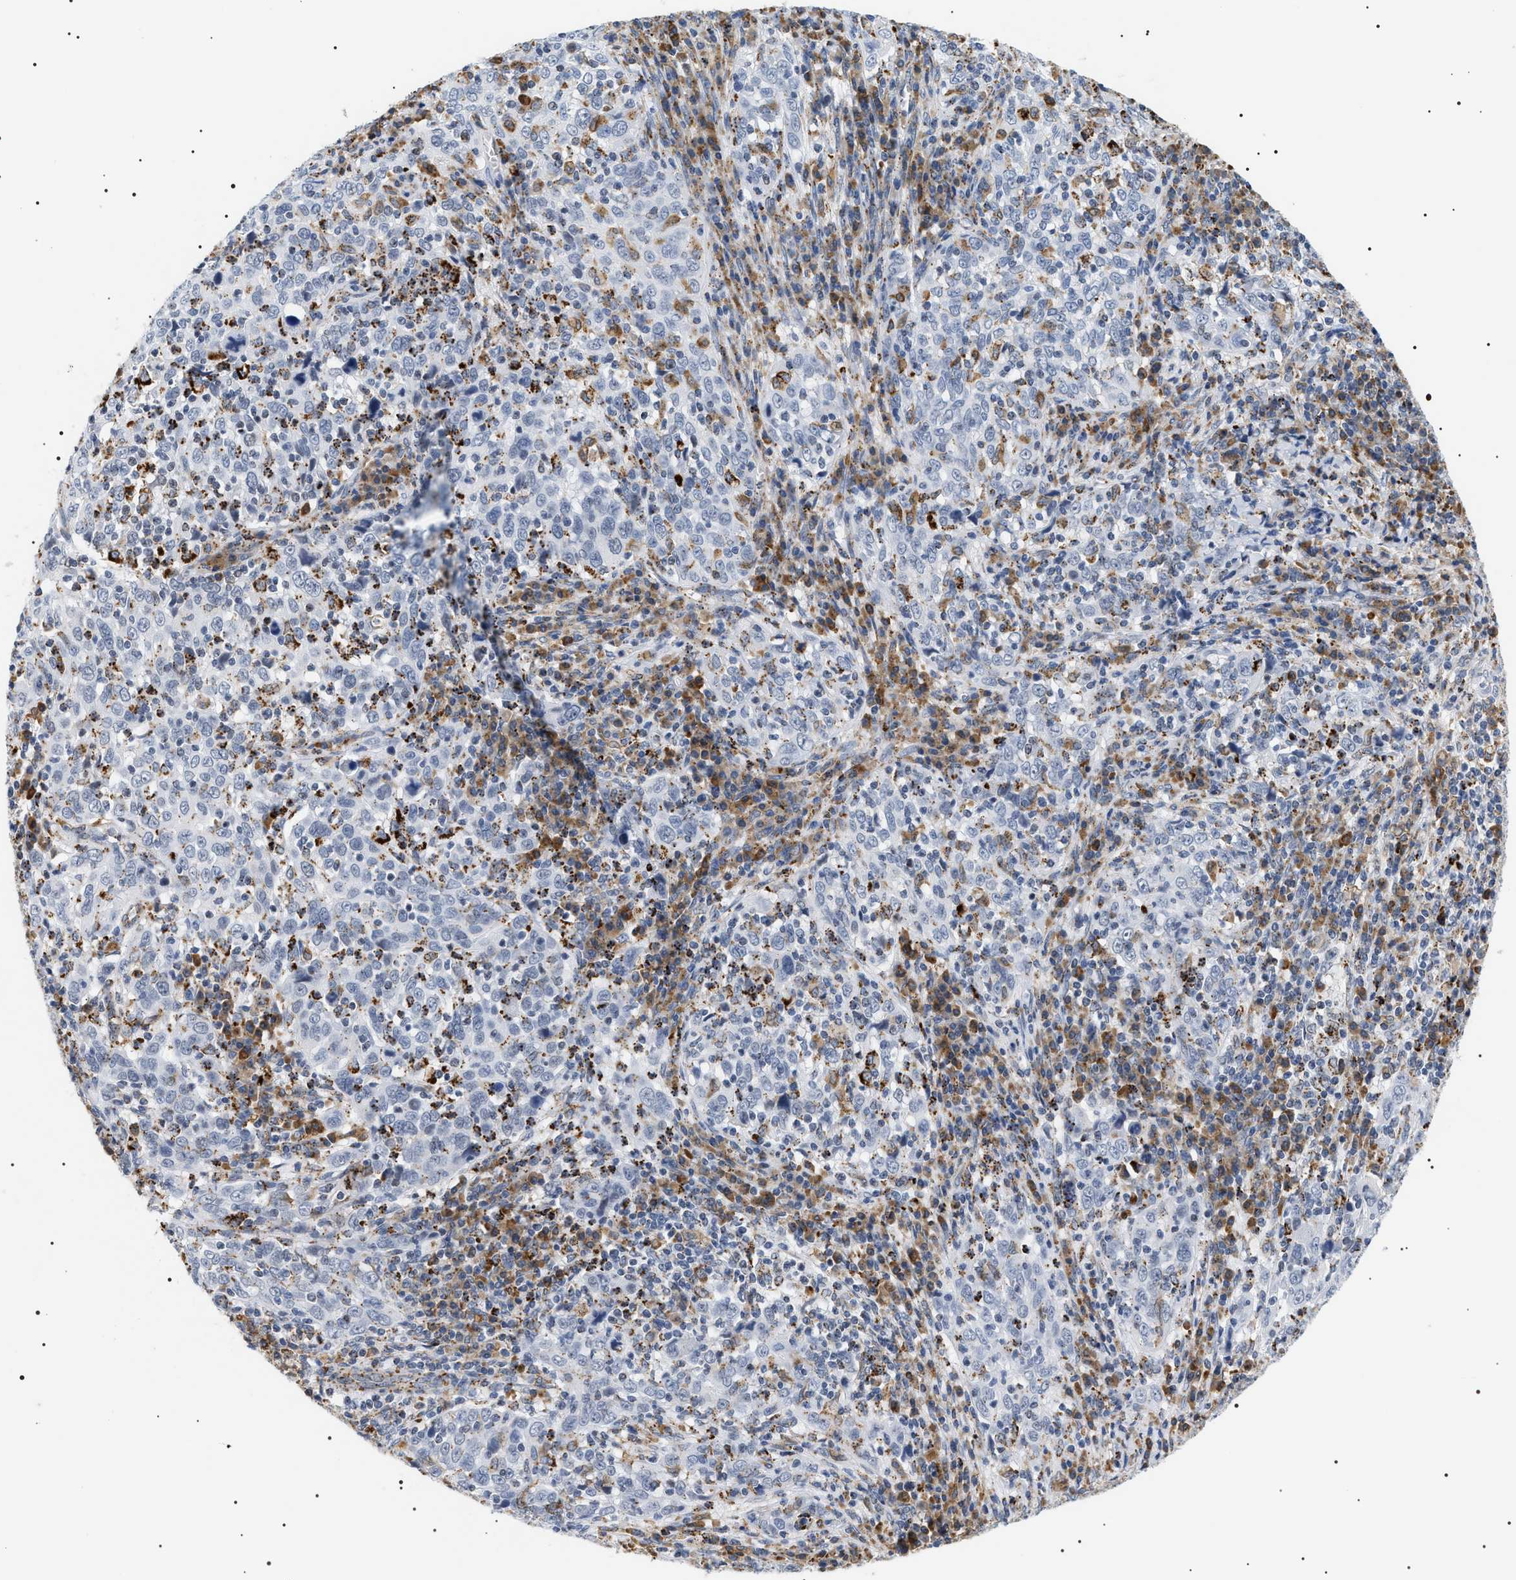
{"staining": {"intensity": "negative", "quantity": "none", "location": "none"}, "tissue": "cervical cancer", "cell_type": "Tumor cells", "image_type": "cancer", "snomed": [{"axis": "morphology", "description": "Squamous cell carcinoma, NOS"}, {"axis": "topography", "description": "Cervix"}], "caption": "Histopathology image shows no protein positivity in tumor cells of squamous cell carcinoma (cervical) tissue.", "gene": "HSD17B11", "patient": {"sex": "female", "age": 46}}